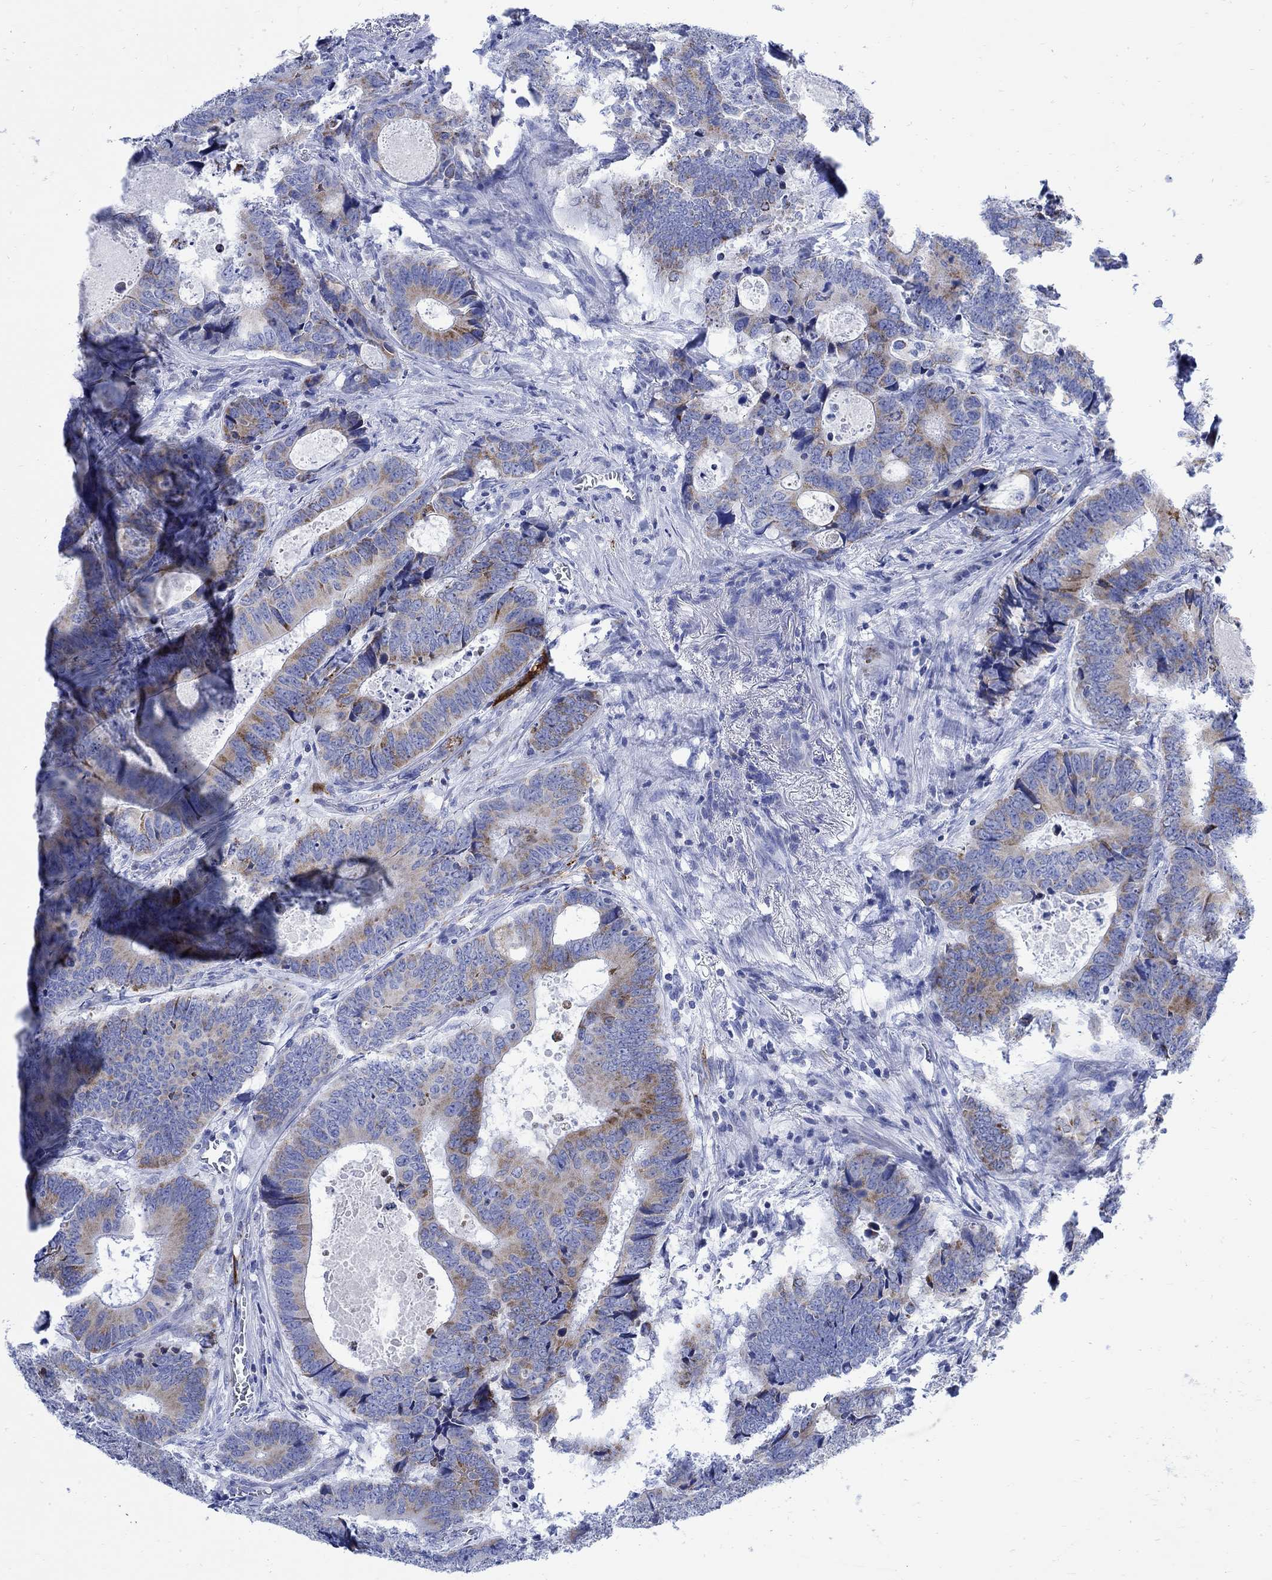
{"staining": {"intensity": "moderate", "quantity": "<25%", "location": "cytoplasmic/membranous"}, "tissue": "colorectal cancer", "cell_type": "Tumor cells", "image_type": "cancer", "snomed": [{"axis": "morphology", "description": "Adenocarcinoma, NOS"}, {"axis": "topography", "description": "Colon"}], "caption": "An image showing moderate cytoplasmic/membranous expression in approximately <25% of tumor cells in adenocarcinoma (colorectal), as visualized by brown immunohistochemical staining.", "gene": "CPLX2", "patient": {"sex": "female", "age": 82}}